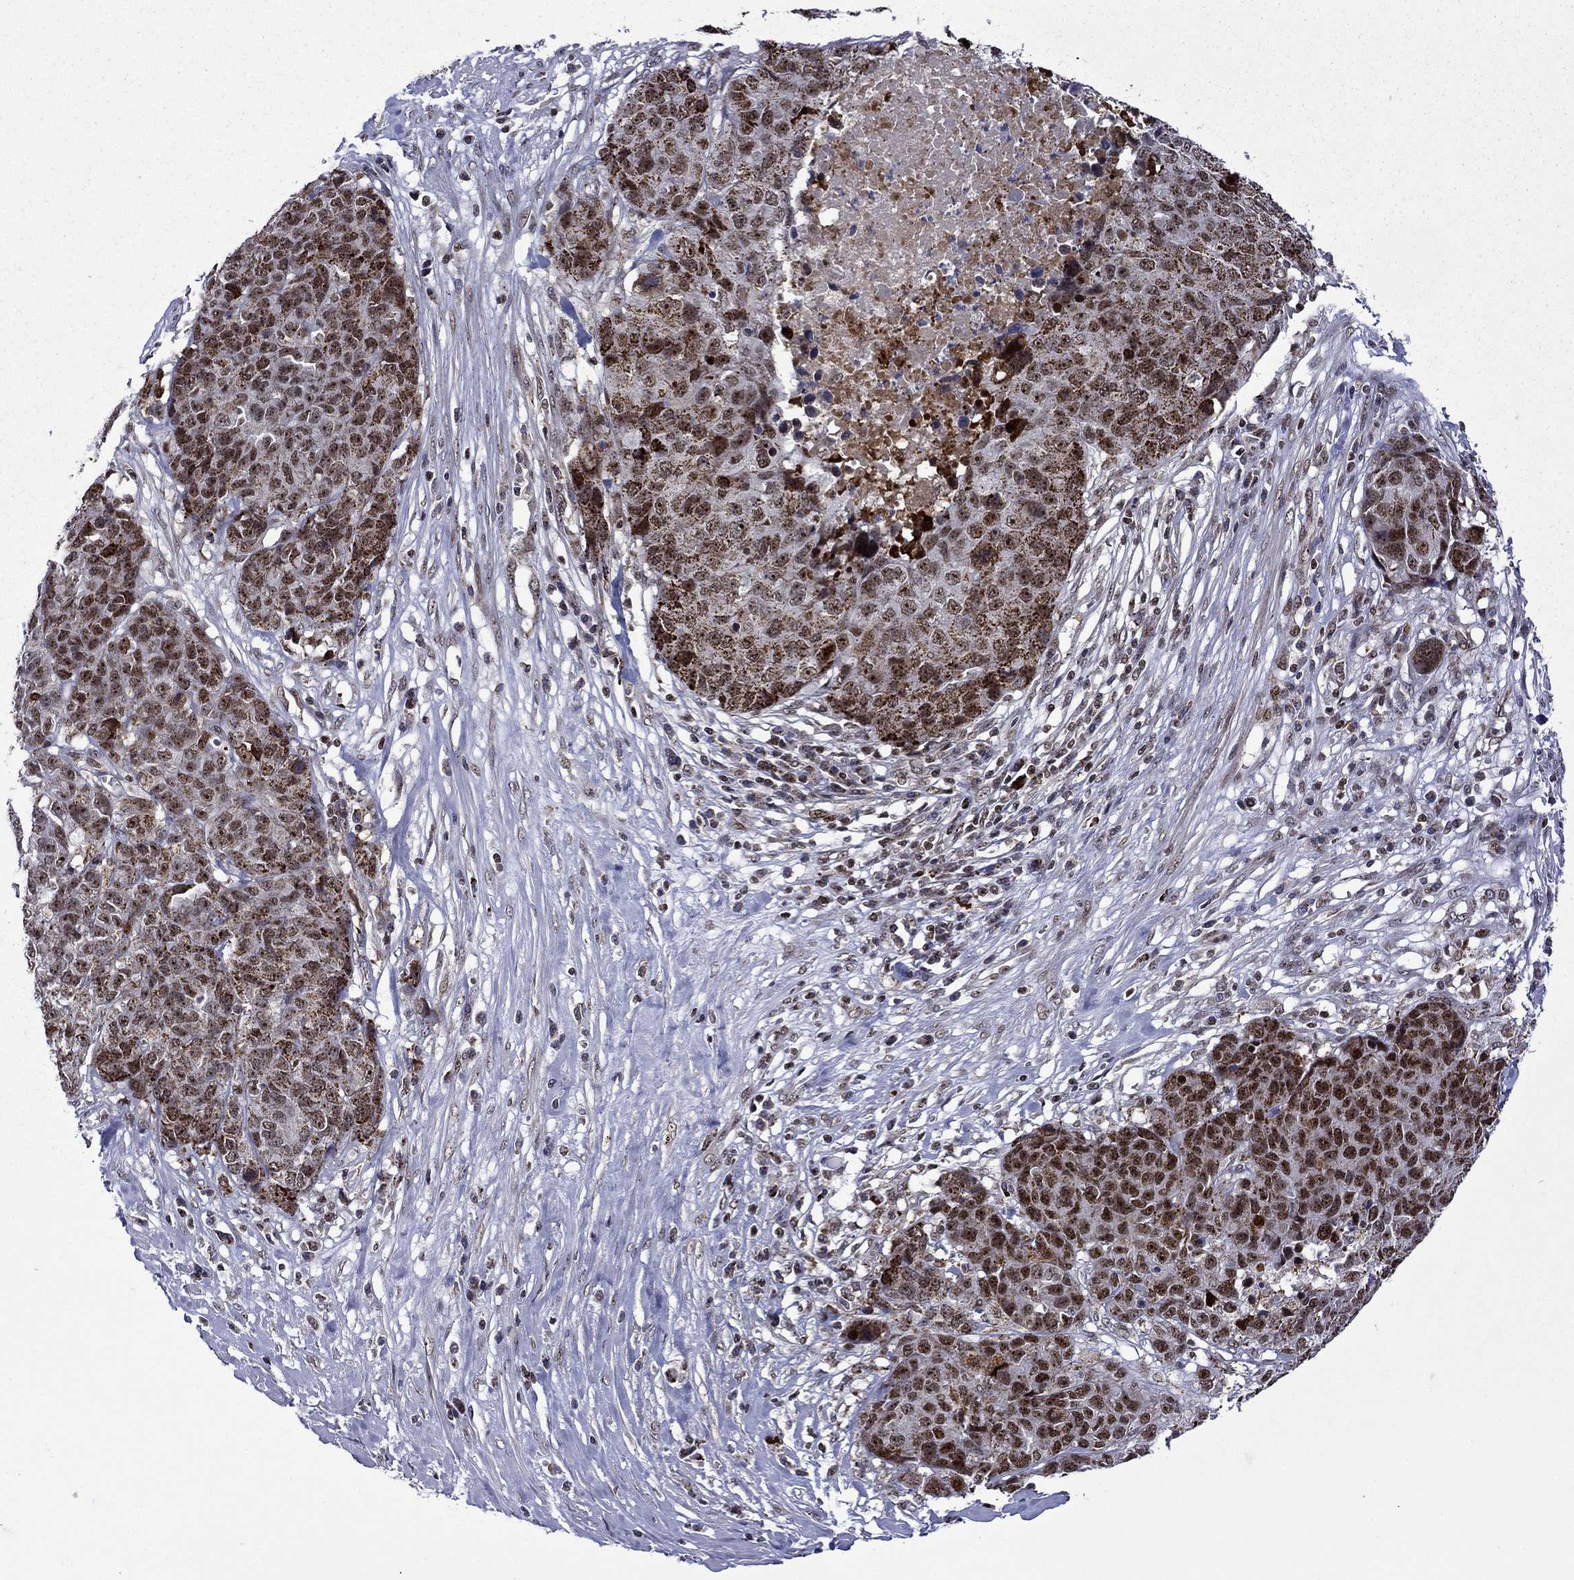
{"staining": {"intensity": "strong", "quantity": "25%-75%", "location": "cytoplasmic/membranous,nuclear"}, "tissue": "ovarian cancer", "cell_type": "Tumor cells", "image_type": "cancer", "snomed": [{"axis": "morphology", "description": "Cystadenocarcinoma, serous, NOS"}, {"axis": "topography", "description": "Ovary"}], "caption": "High-power microscopy captured an immunohistochemistry micrograph of serous cystadenocarcinoma (ovarian), revealing strong cytoplasmic/membranous and nuclear staining in about 25%-75% of tumor cells.", "gene": "SURF2", "patient": {"sex": "female", "age": 87}}